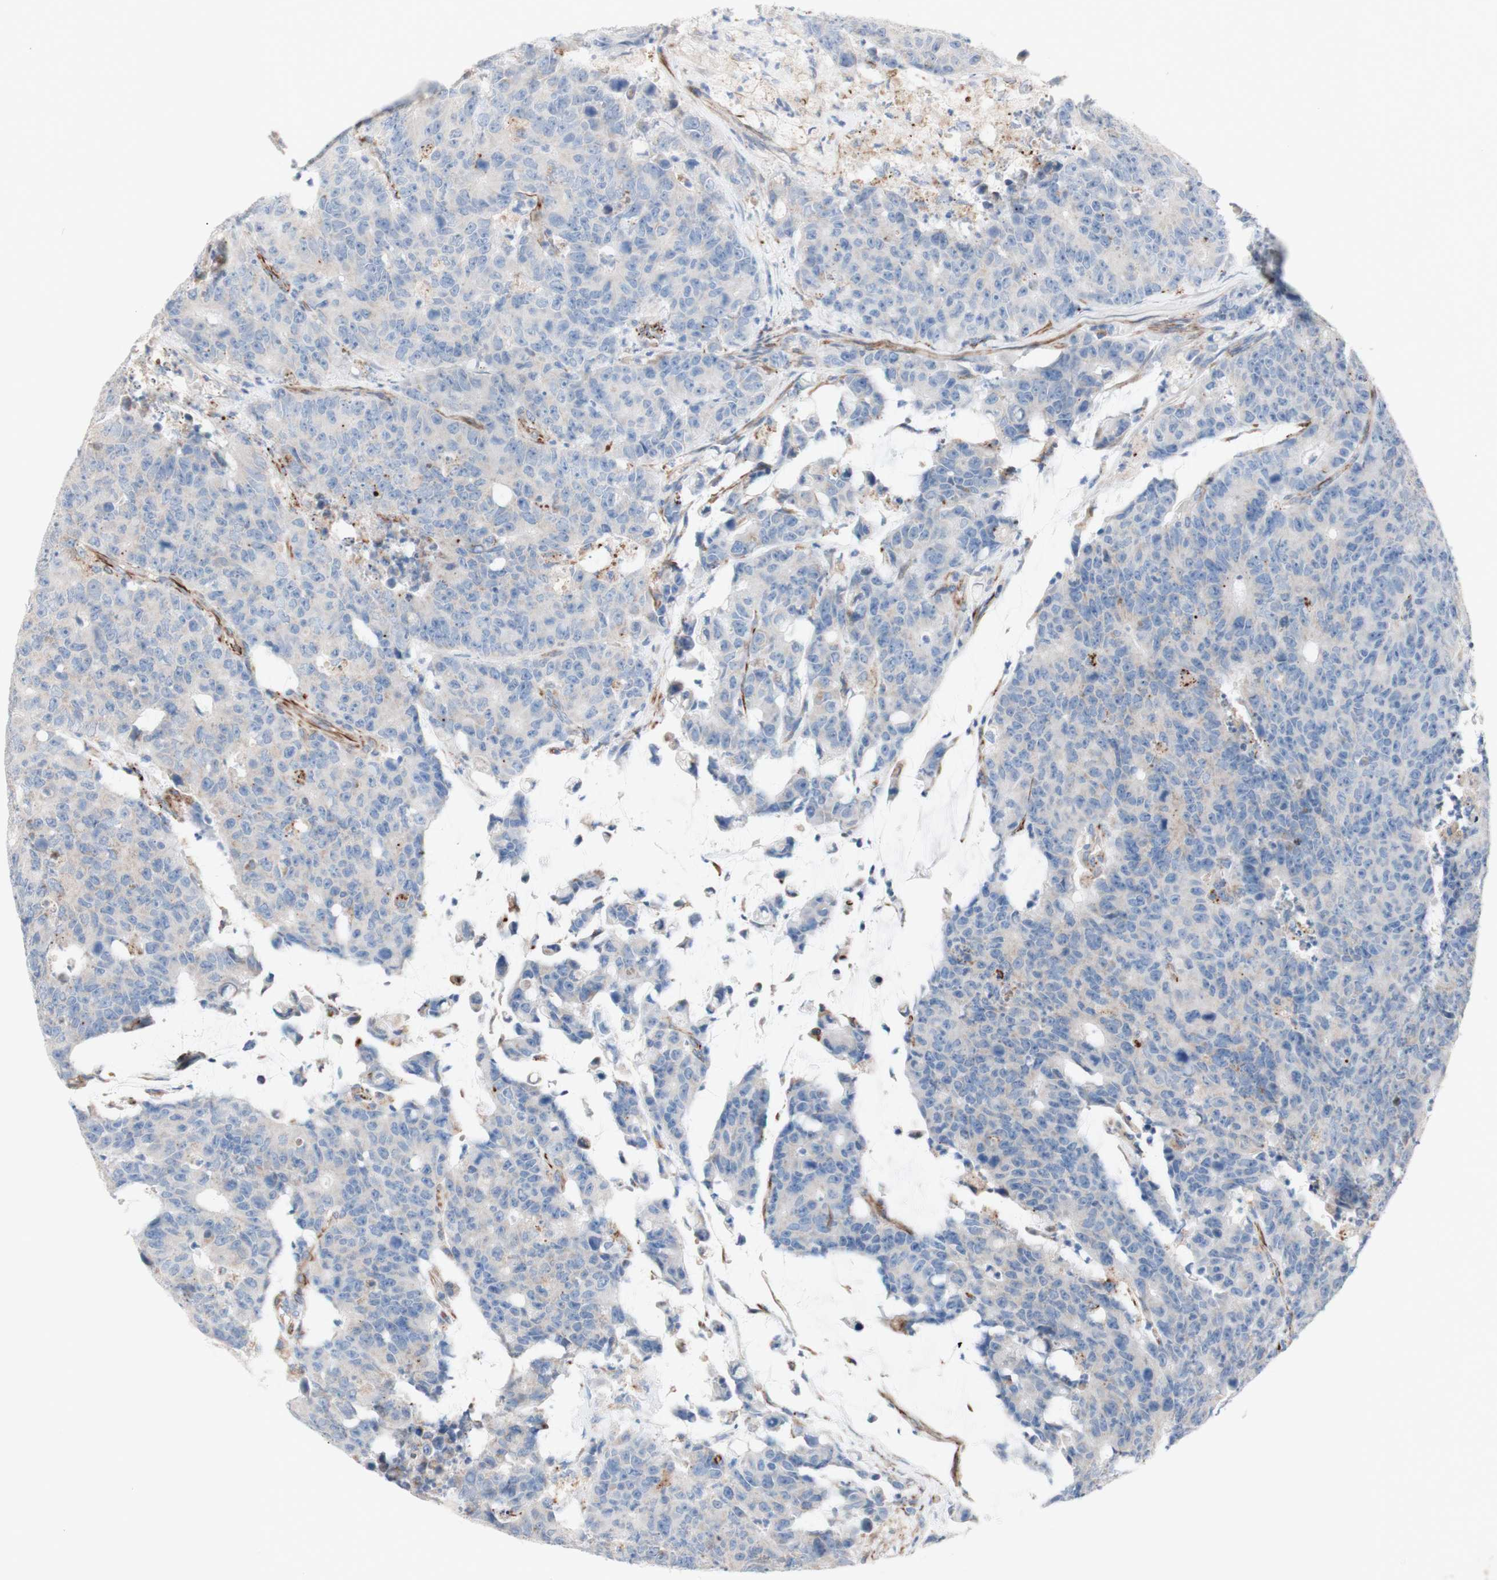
{"staining": {"intensity": "negative", "quantity": "none", "location": "none"}, "tissue": "colorectal cancer", "cell_type": "Tumor cells", "image_type": "cancer", "snomed": [{"axis": "morphology", "description": "Adenocarcinoma, NOS"}, {"axis": "topography", "description": "Colon"}], "caption": "A high-resolution micrograph shows immunohistochemistry staining of adenocarcinoma (colorectal), which shows no significant positivity in tumor cells.", "gene": "AGPAT5", "patient": {"sex": "female", "age": 86}}